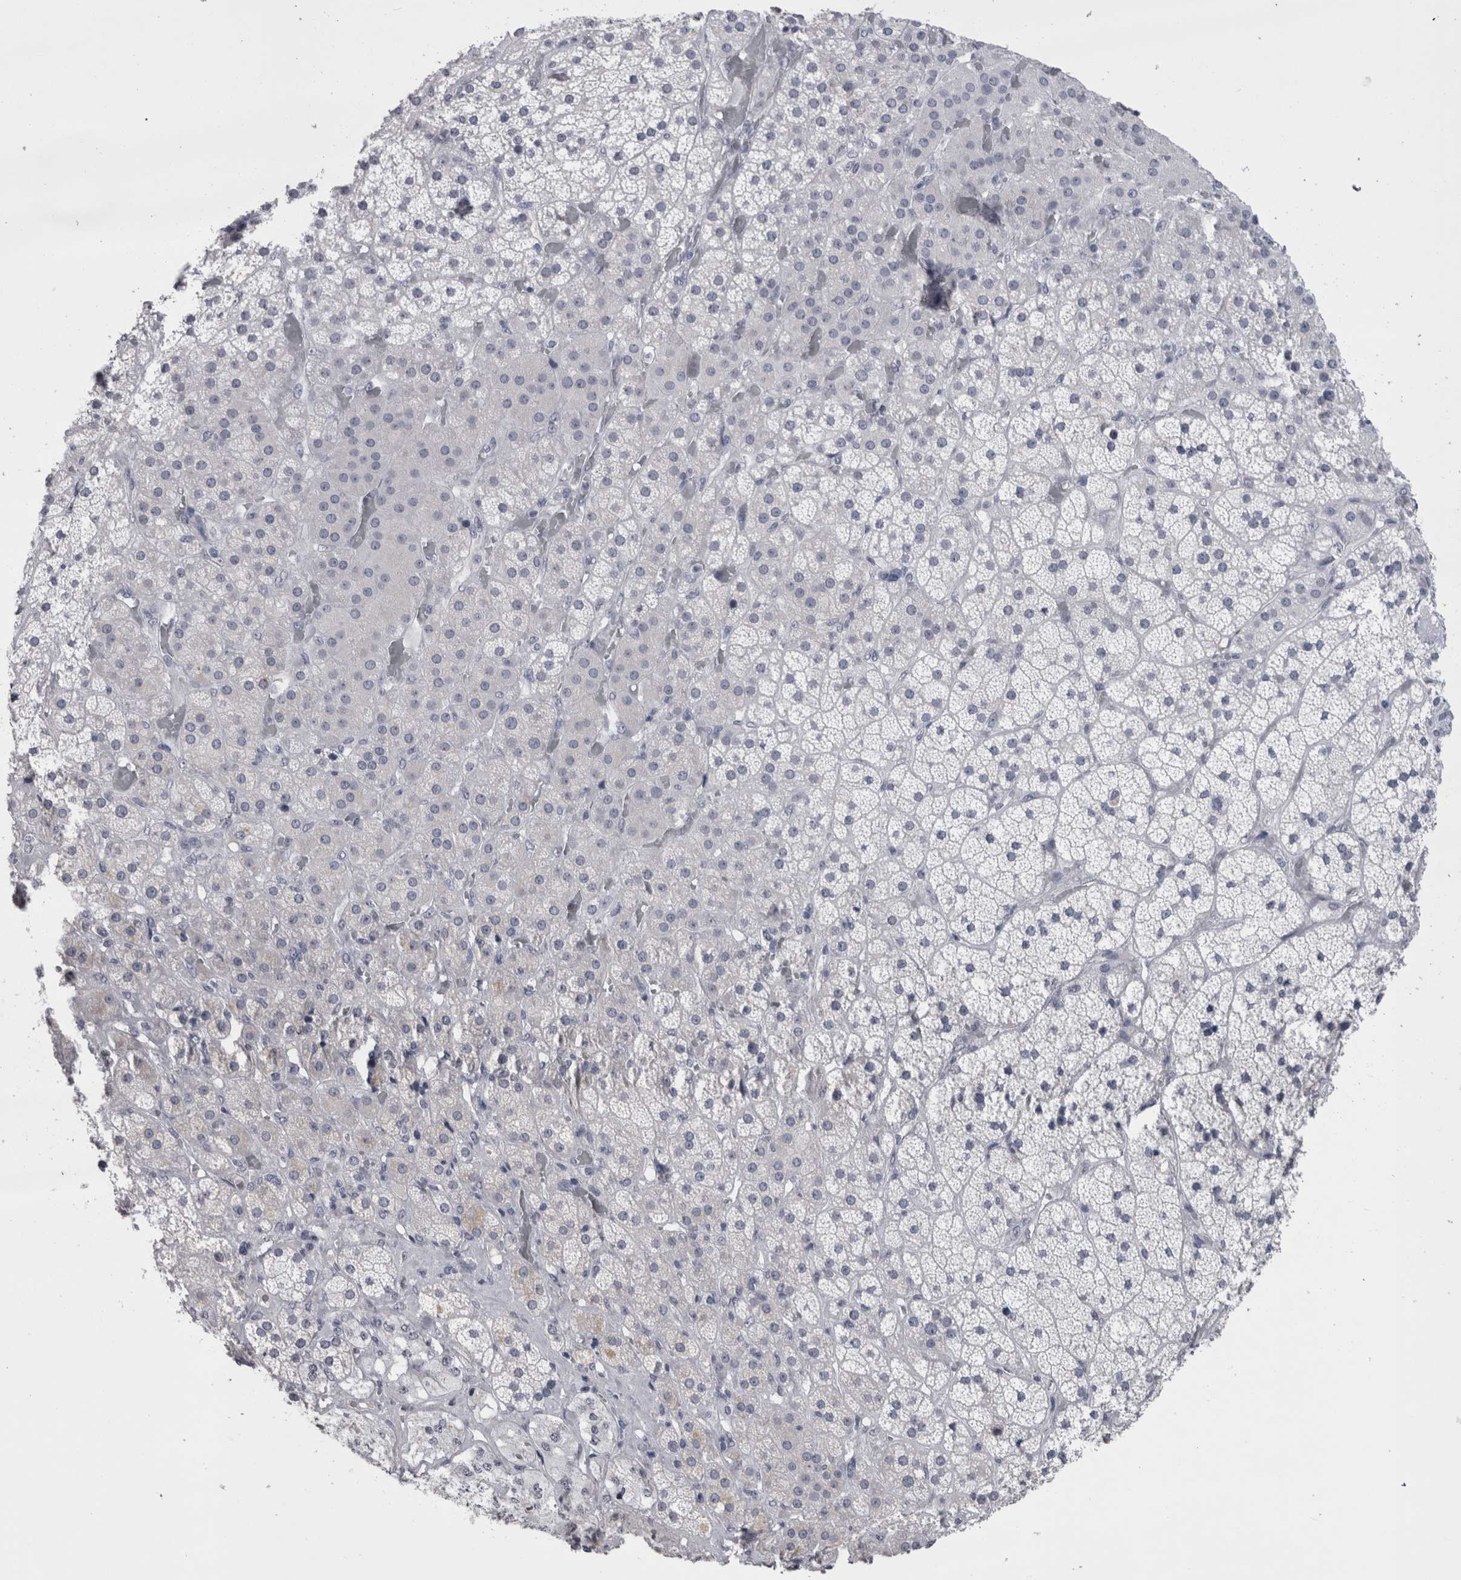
{"staining": {"intensity": "negative", "quantity": "none", "location": "none"}, "tissue": "adrenal gland", "cell_type": "Glandular cells", "image_type": "normal", "snomed": [{"axis": "morphology", "description": "Normal tissue, NOS"}, {"axis": "topography", "description": "Adrenal gland"}], "caption": "An immunohistochemistry histopathology image of normal adrenal gland is shown. There is no staining in glandular cells of adrenal gland.", "gene": "PAX5", "patient": {"sex": "male", "age": 57}}